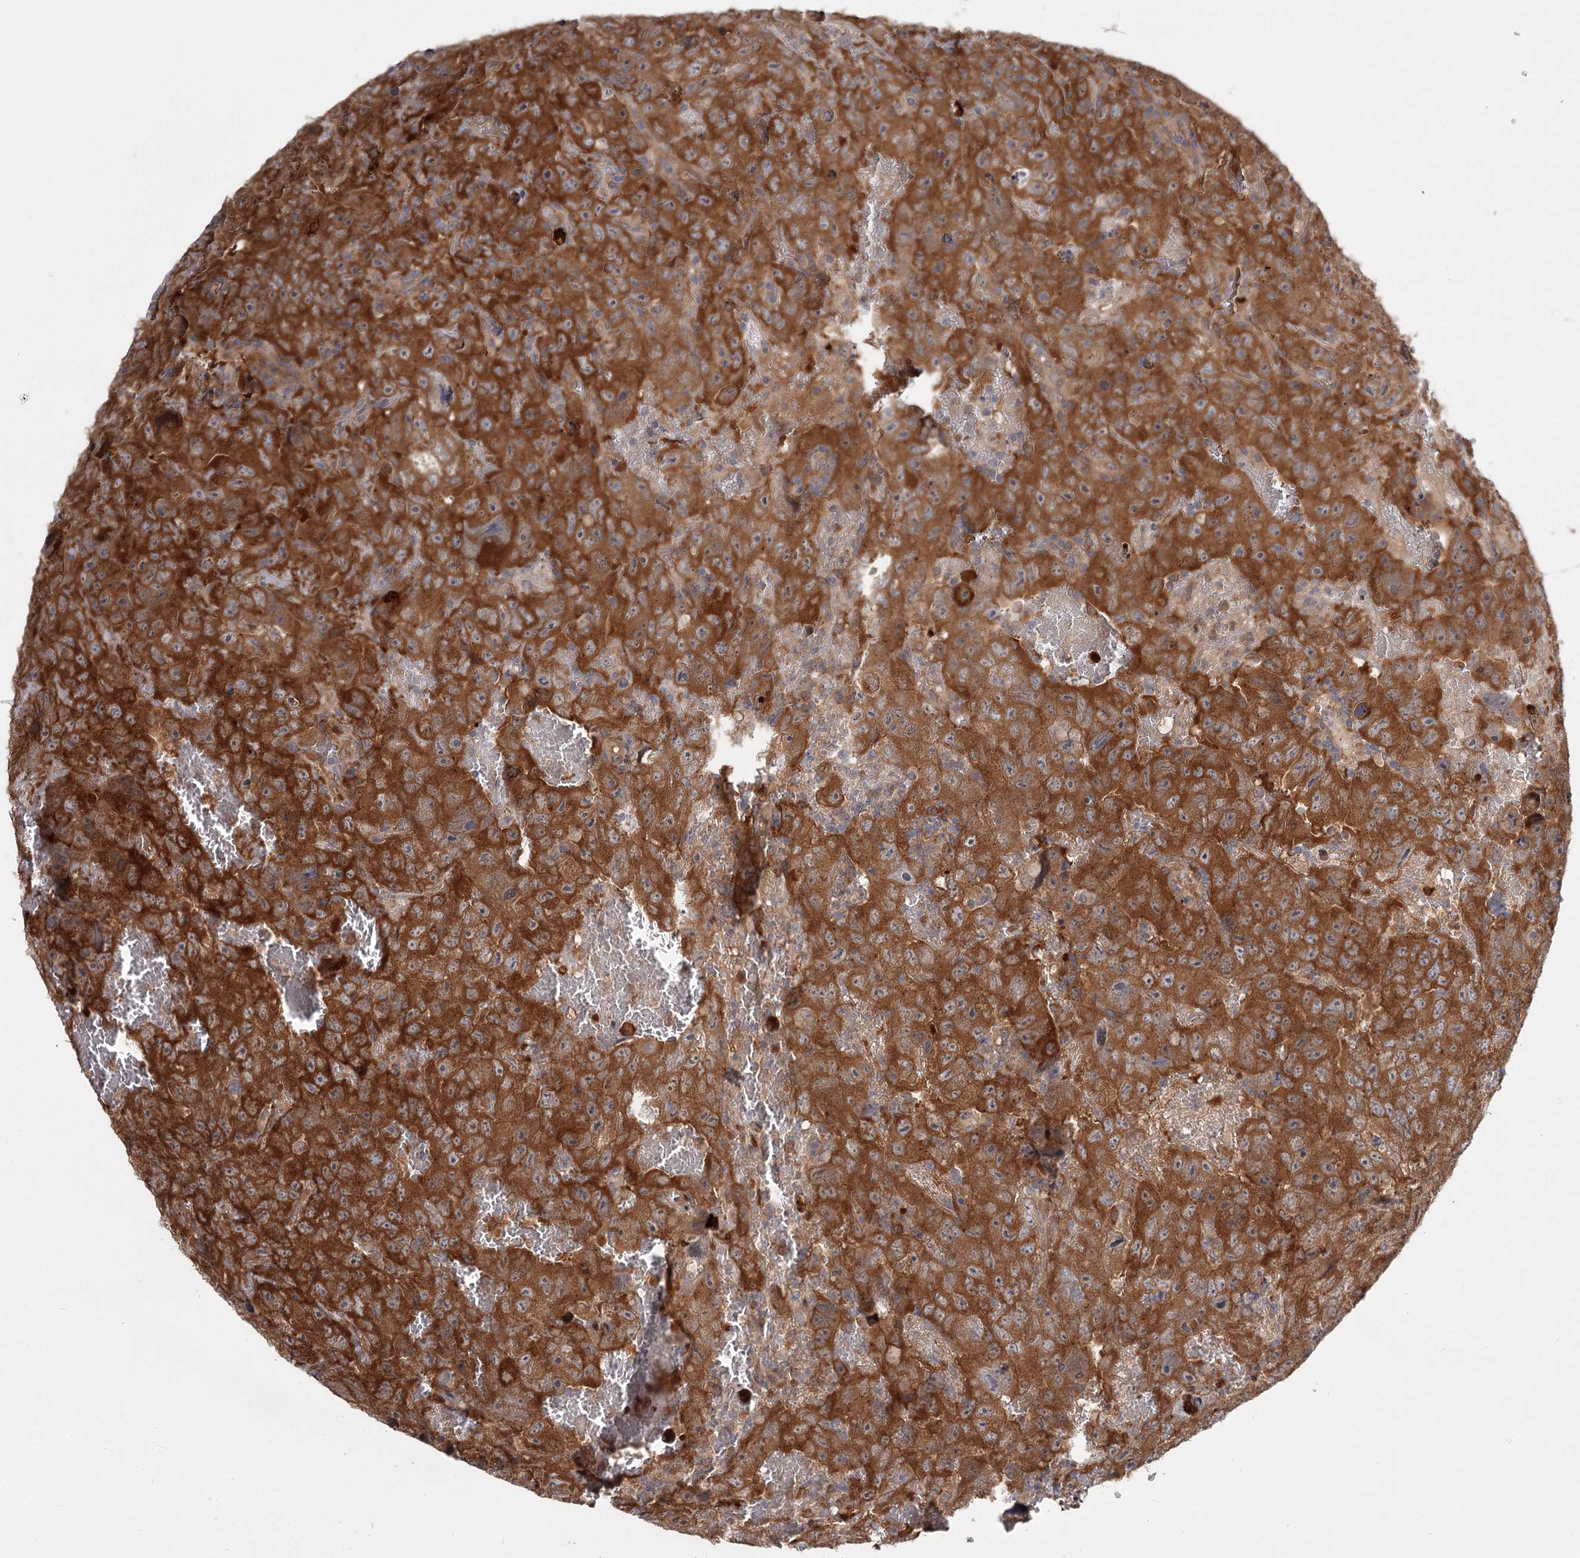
{"staining": {"intensity": "strong", "quantity": ">75%", "location": "cytoplasmic/membranous"}, "tissue": "testis cancer", "cell_type": "Tumor cells", "image_type": "cancer", "snomed": [{"axis": "morphology", "description": "Carcinoma, Embryonal, NOS"}, {"axis": "topography", "description": "Testis"}], "caption": "Testis cancer stained with DAB immunohistochemistry (IHC) reveals high levels of strong cytoplasmic/membranous staining in approximately >75% of tumor cells. Using DAB (brown) and hematoxylin (blue) stains, captured at high magnification using brightfield microscopy.", "gene": "CCNG2", "patient": {"sex": "male", "age": 45}}